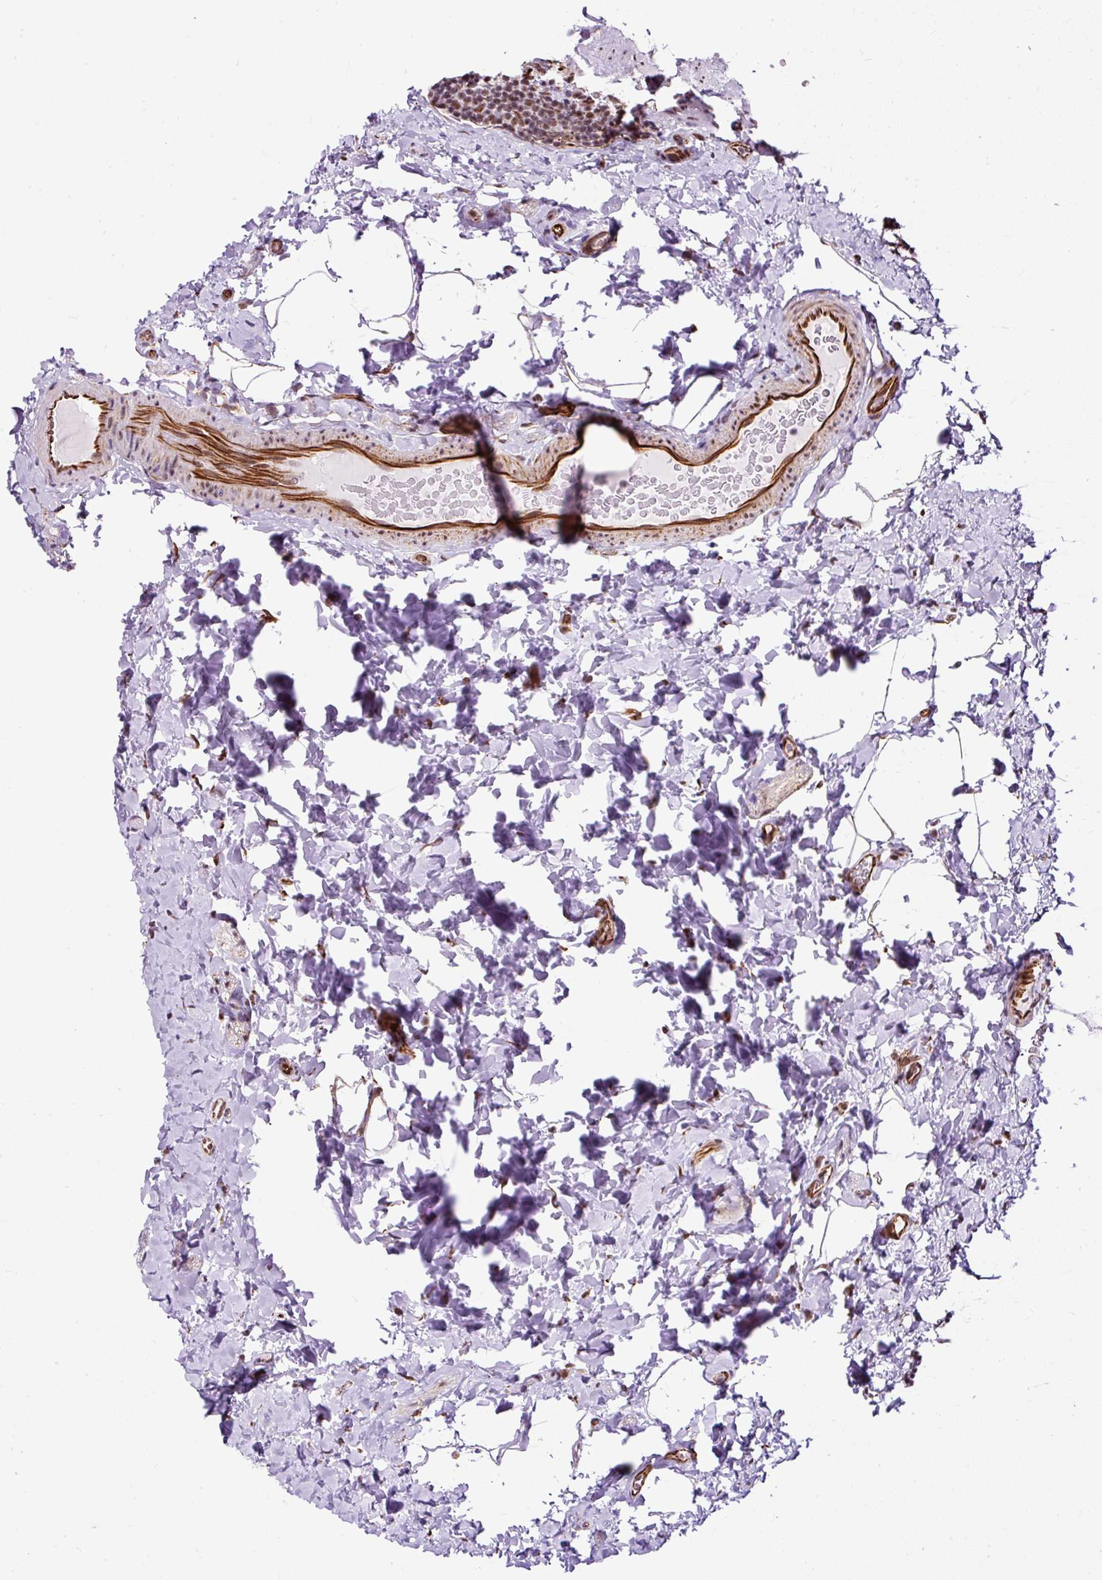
{"staining": {"intensity": "moderate", "quantity": ">75%", "location": "nuclear"}, "tissue": "colon", "cell_type": "Endothelial cells", "image_type": "normal", "snomed": [{"axis": "morphology", "description": "Normal tissue, NOS"}, {"axis": "topography", "description": "Colon"}], "caption": "An immunohistochemistry (IHC) photomicrograph of benign tissue is shown. Protein staining in brown highlights moderate nuclear positivity in colon within endothelial cells.", "gene": "FMC1", "patient": {"sex": "male", "age": 46}}